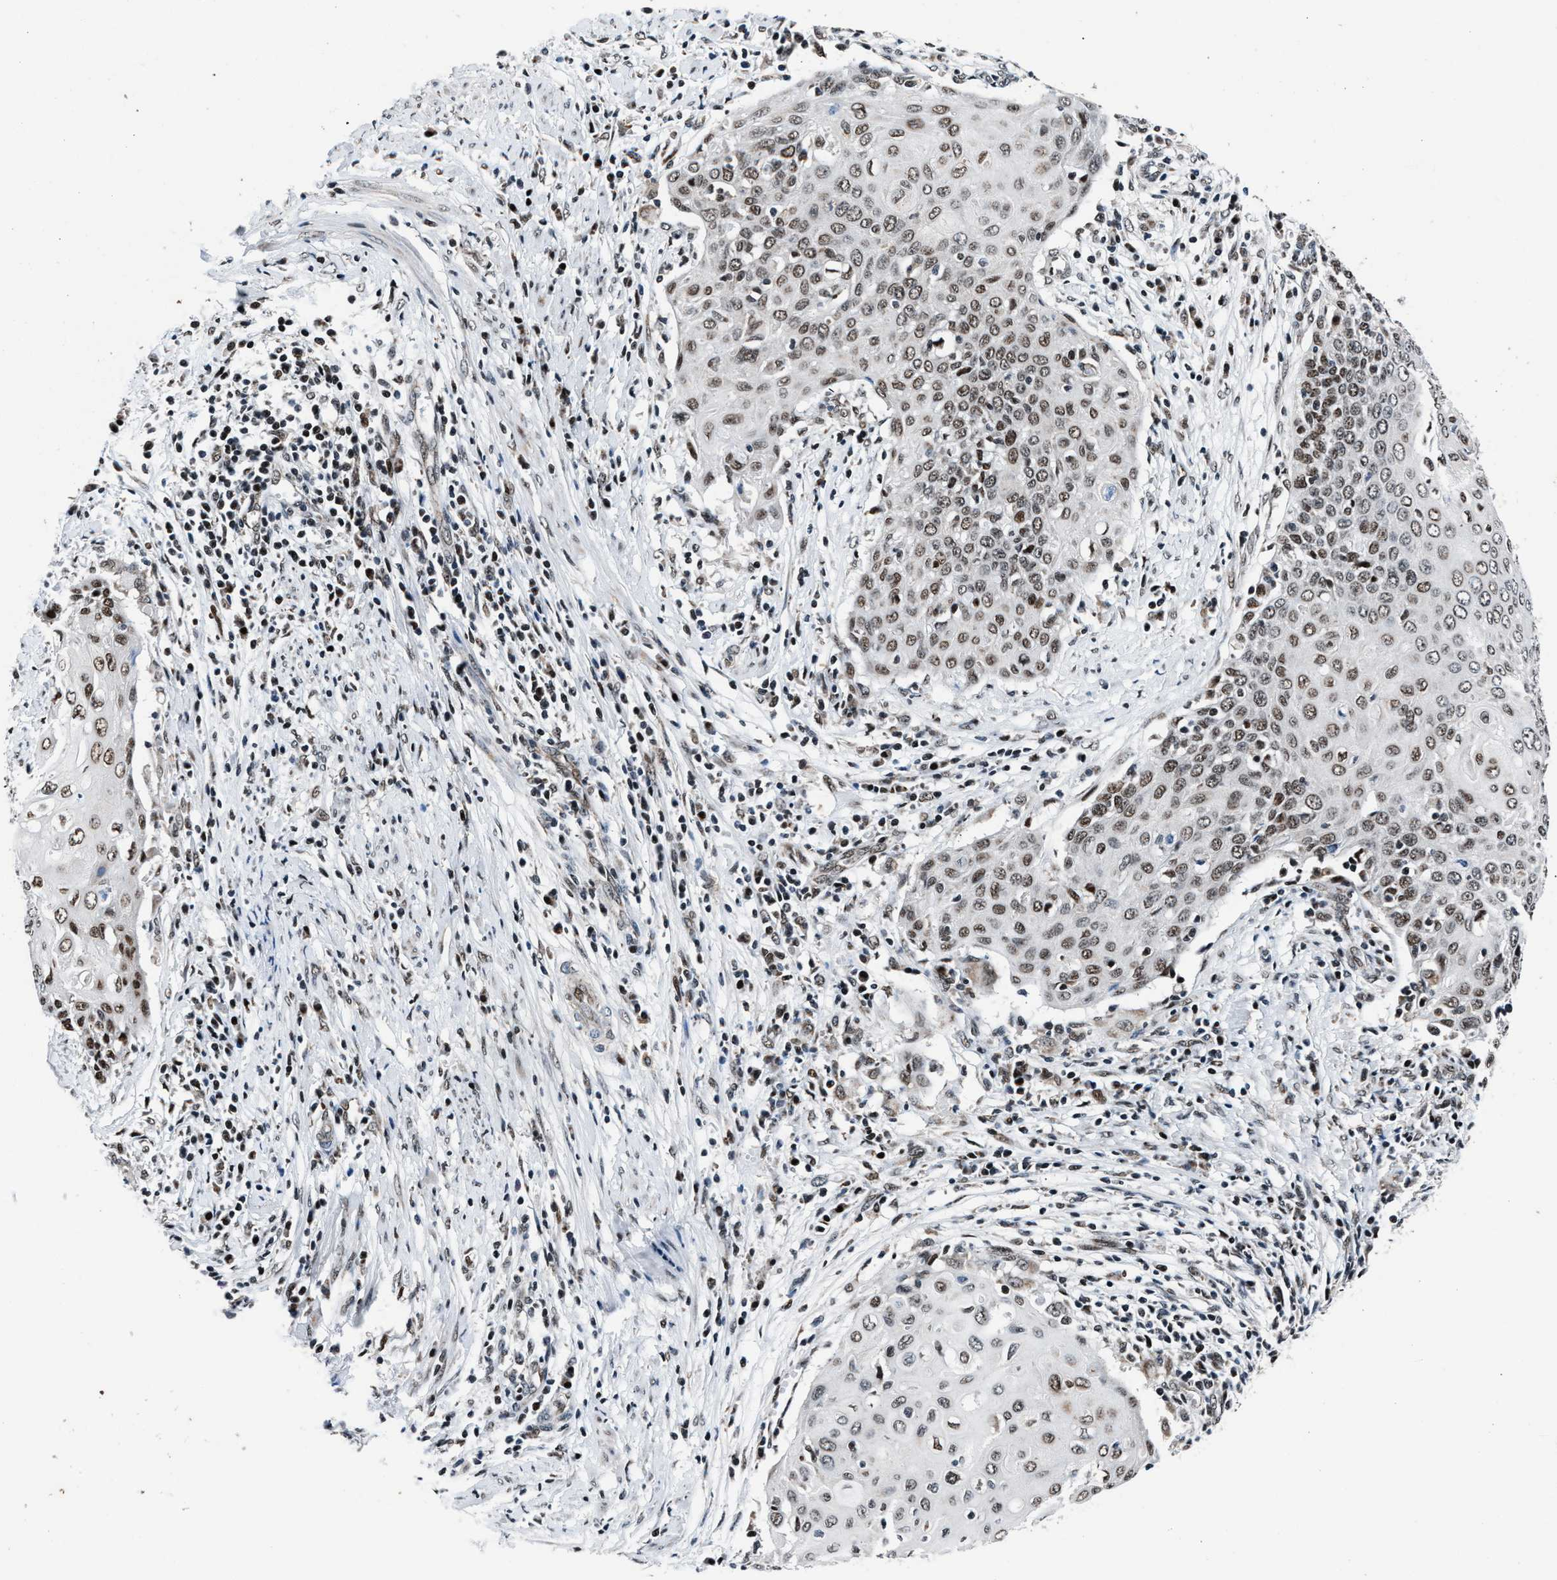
{"staining": {"intensity": "moderate", "quantity": ">75%", "location": "nuclear"}, "tissue": "cervical cancer", "cell_type": "Tumor cells", "image_type": "cancer", "snomed": [{"axis": "morphology", "description": "Squamous cell carcinoma, NOS"}, {"axis": "topography", "description": "Cervix"}], "caption": "Tumor cells display medium levels of moderate nuclear staining in about >75% of cells in human cervical cancer (squamous cell carcinoma).", "gene": "PRRC2B", "patient": {"sex": "female", "age": 39}}